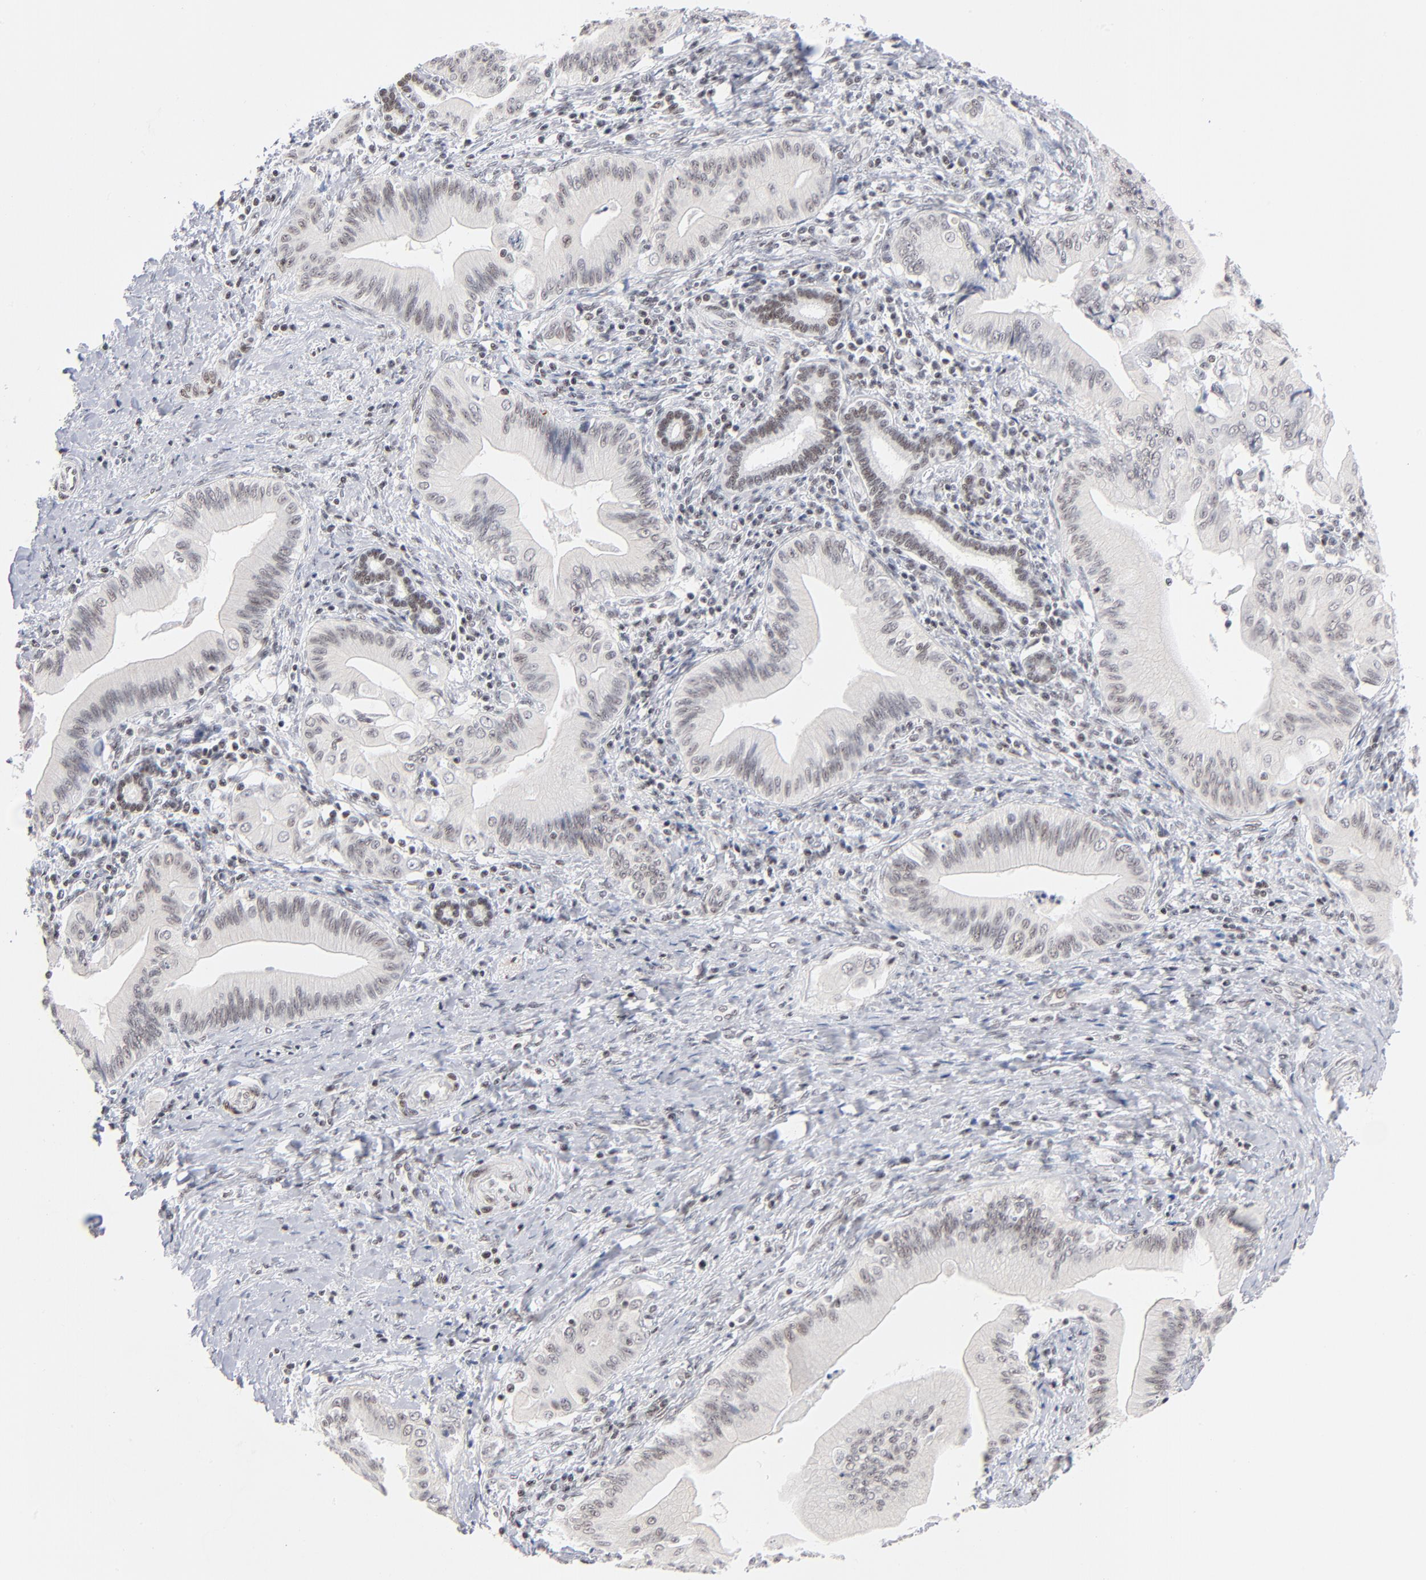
{"staining": {"intensity": "negative", "quantity": "none", "location": "none"}, "tissue": "liver cancer", "cell_type": "Tumor cells", "image_type": "cancer", "snomed": [{"axis": "morphology", "description": "Cholangiocarcinoma"}, {"axis": "topography", "description": "Liver"}], "caption": "Photomicrograph shows no significant protein positivity in tumor cells of liver cancer.", "gene": "ZNF143", "patient": {"sex": "male", "age": 58}}